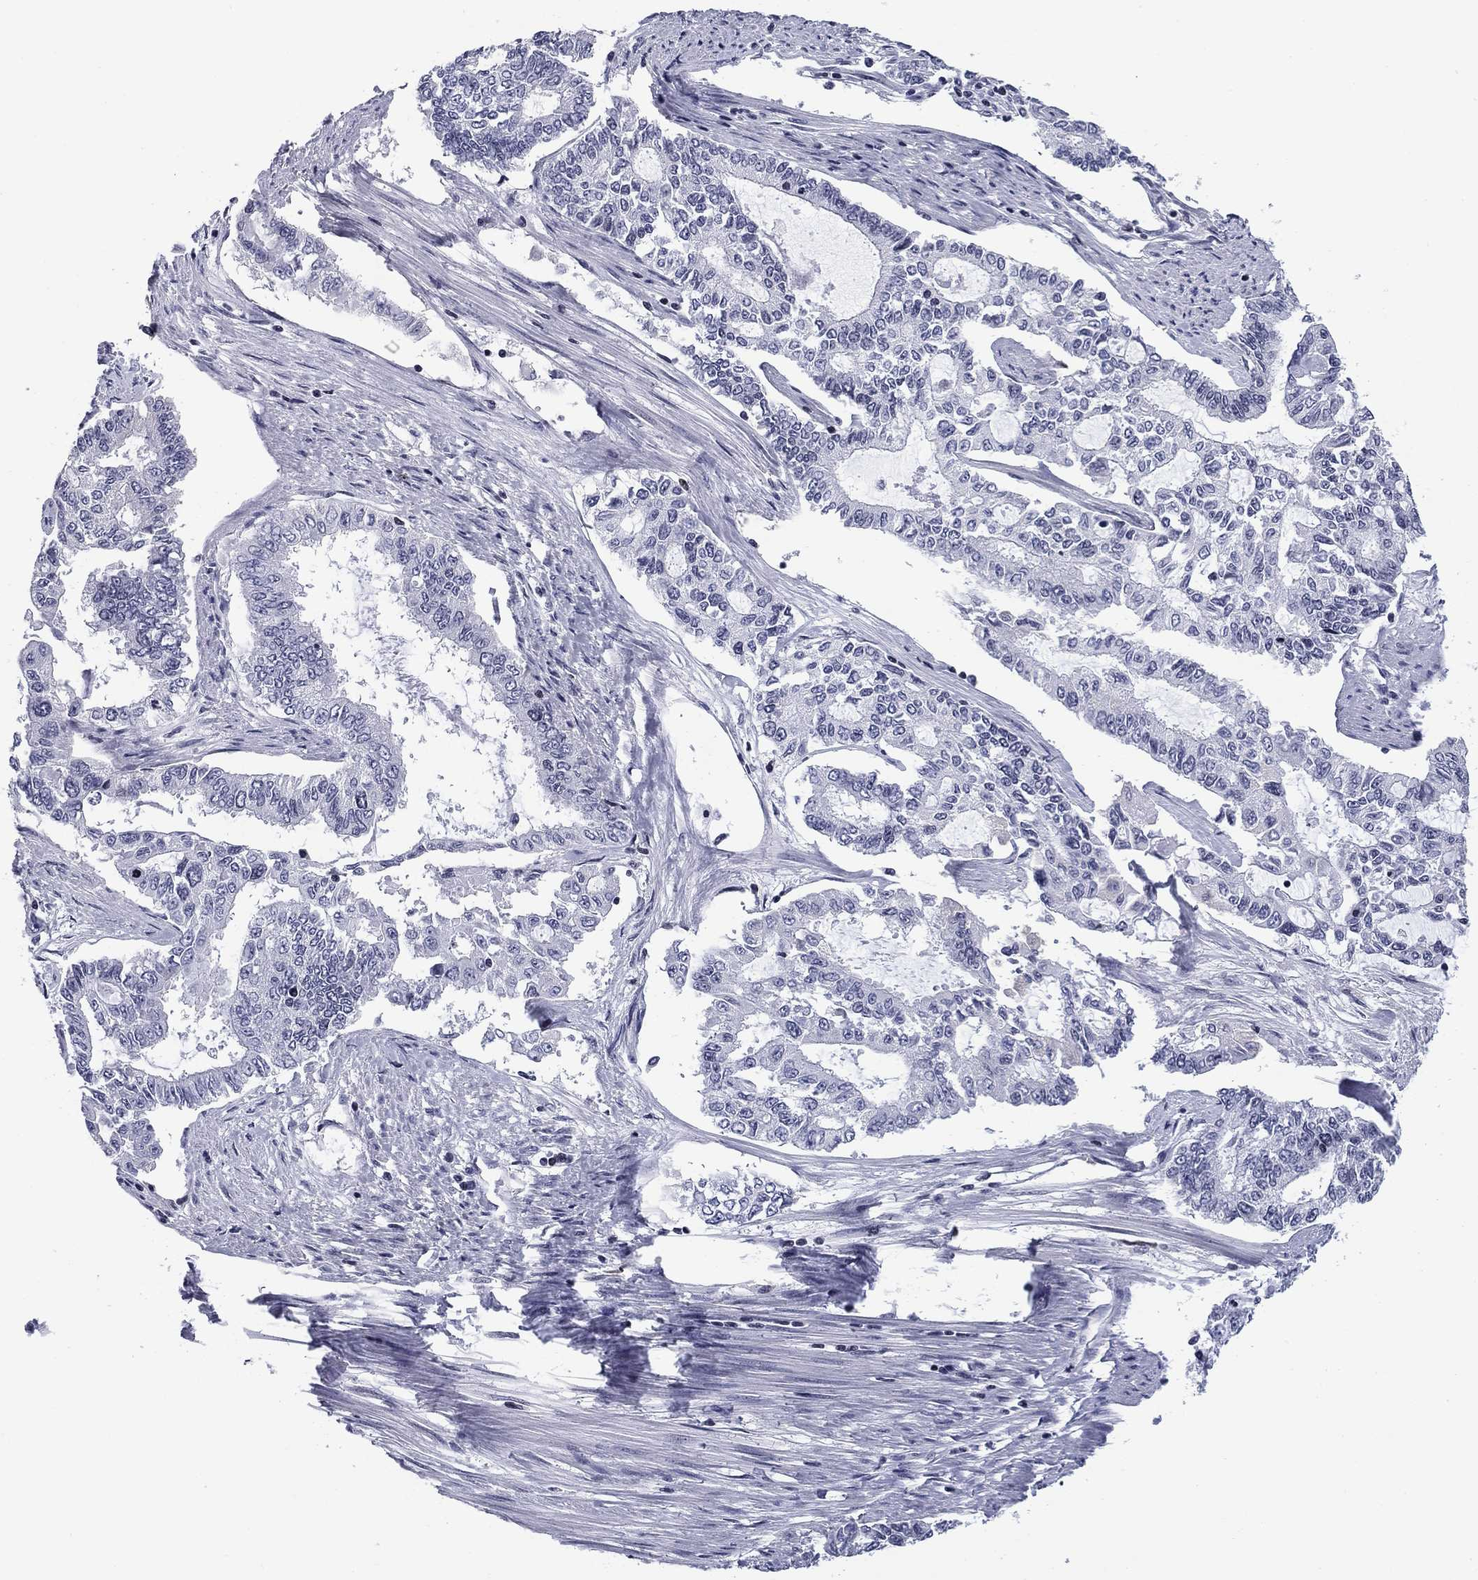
{"staining": {"intensity": "negative", "quantity": "none", "location": "none"}, "tissue": "endometrial cancer", "cell_type": "Tumor cells", "image_type": "cancer", "snomed": [{"axis": "morphology", "description": "Adenocarcinoma, NOS"}, {"axis": "topography", "description": "Uterus"}], "caption": "A micrograph of endometrial cancer stained for a protein displays no brown staining in tumor cells.", "gene": "CCDC144A", "patient": {"sex": "female", "age": 59}}